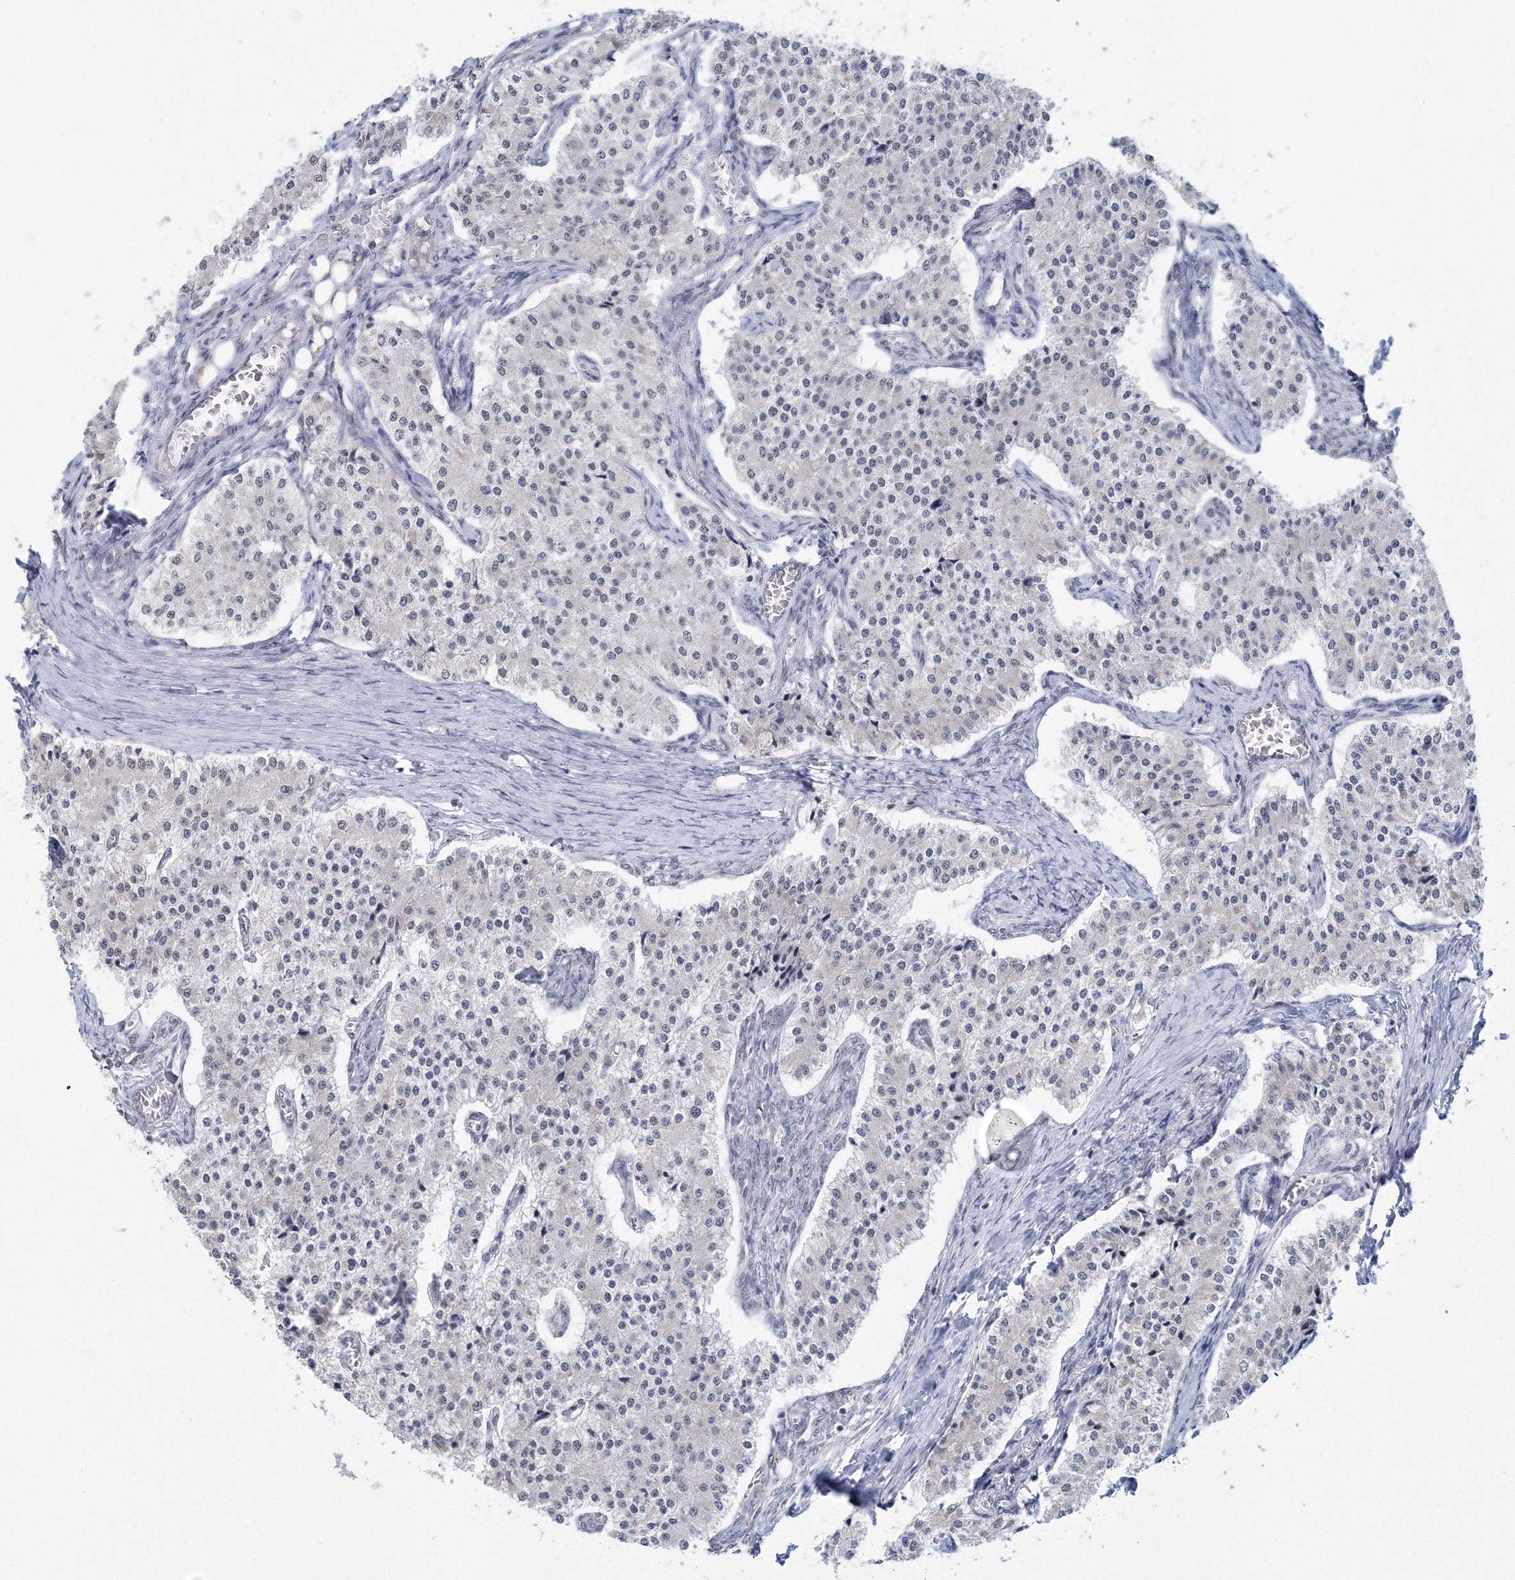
{"staining": {"intensity": "negative", "quantity": "none", "location": "none"}, "tissue": "carcinoid", "cell_type": "Tumor cells", "image_type": "cancer", "snomed": [{"axis": "morphology", "description": "Carcinoid, malignant, NOS"}, {"axis": "topography", "description": "Colon"}], "caption": "Image shows no protein expression in tumor cells of malignant carcinoid tissue.", "gene": "SF3B6", "patient": {"sex": "female", "age": 52}}